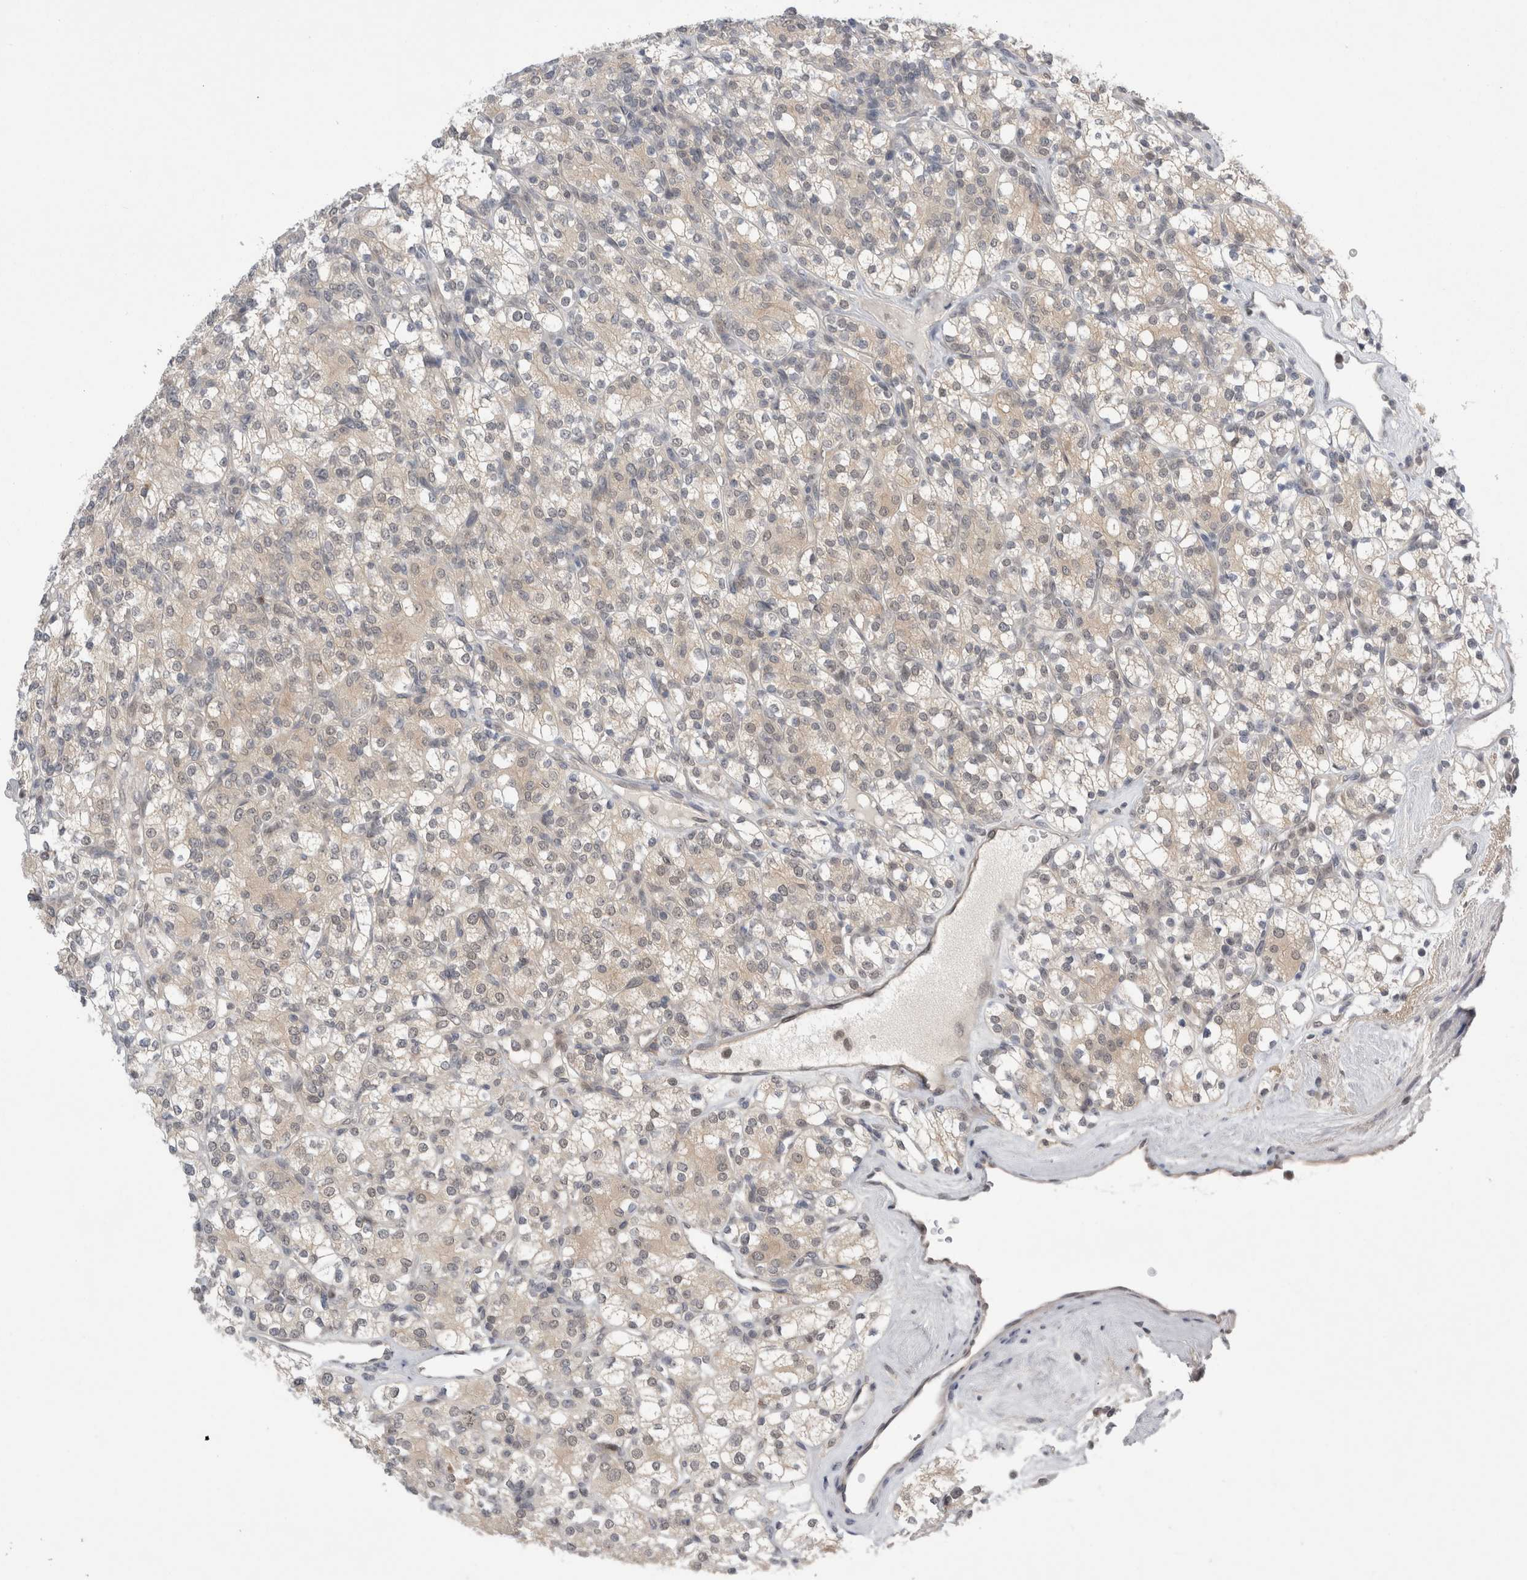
{"staining": {"intensity": "weak", "quantity": "<25%", "location": "cytoplasmic/membranous"}, "tissue": "renal cancer", "cell_type": "Tumor cells", "image_type": "cancer", "snomed": [{"axis": "morphology", "description": "Adenocarcinoma, NOS"}, {"axis": "topography", "description": "Kidney"}], "caption": "The image shows no staining of tumor cells in renal cancer.", "gene": "ZNF341", "patient": {"sex": "male", "age": 77}}